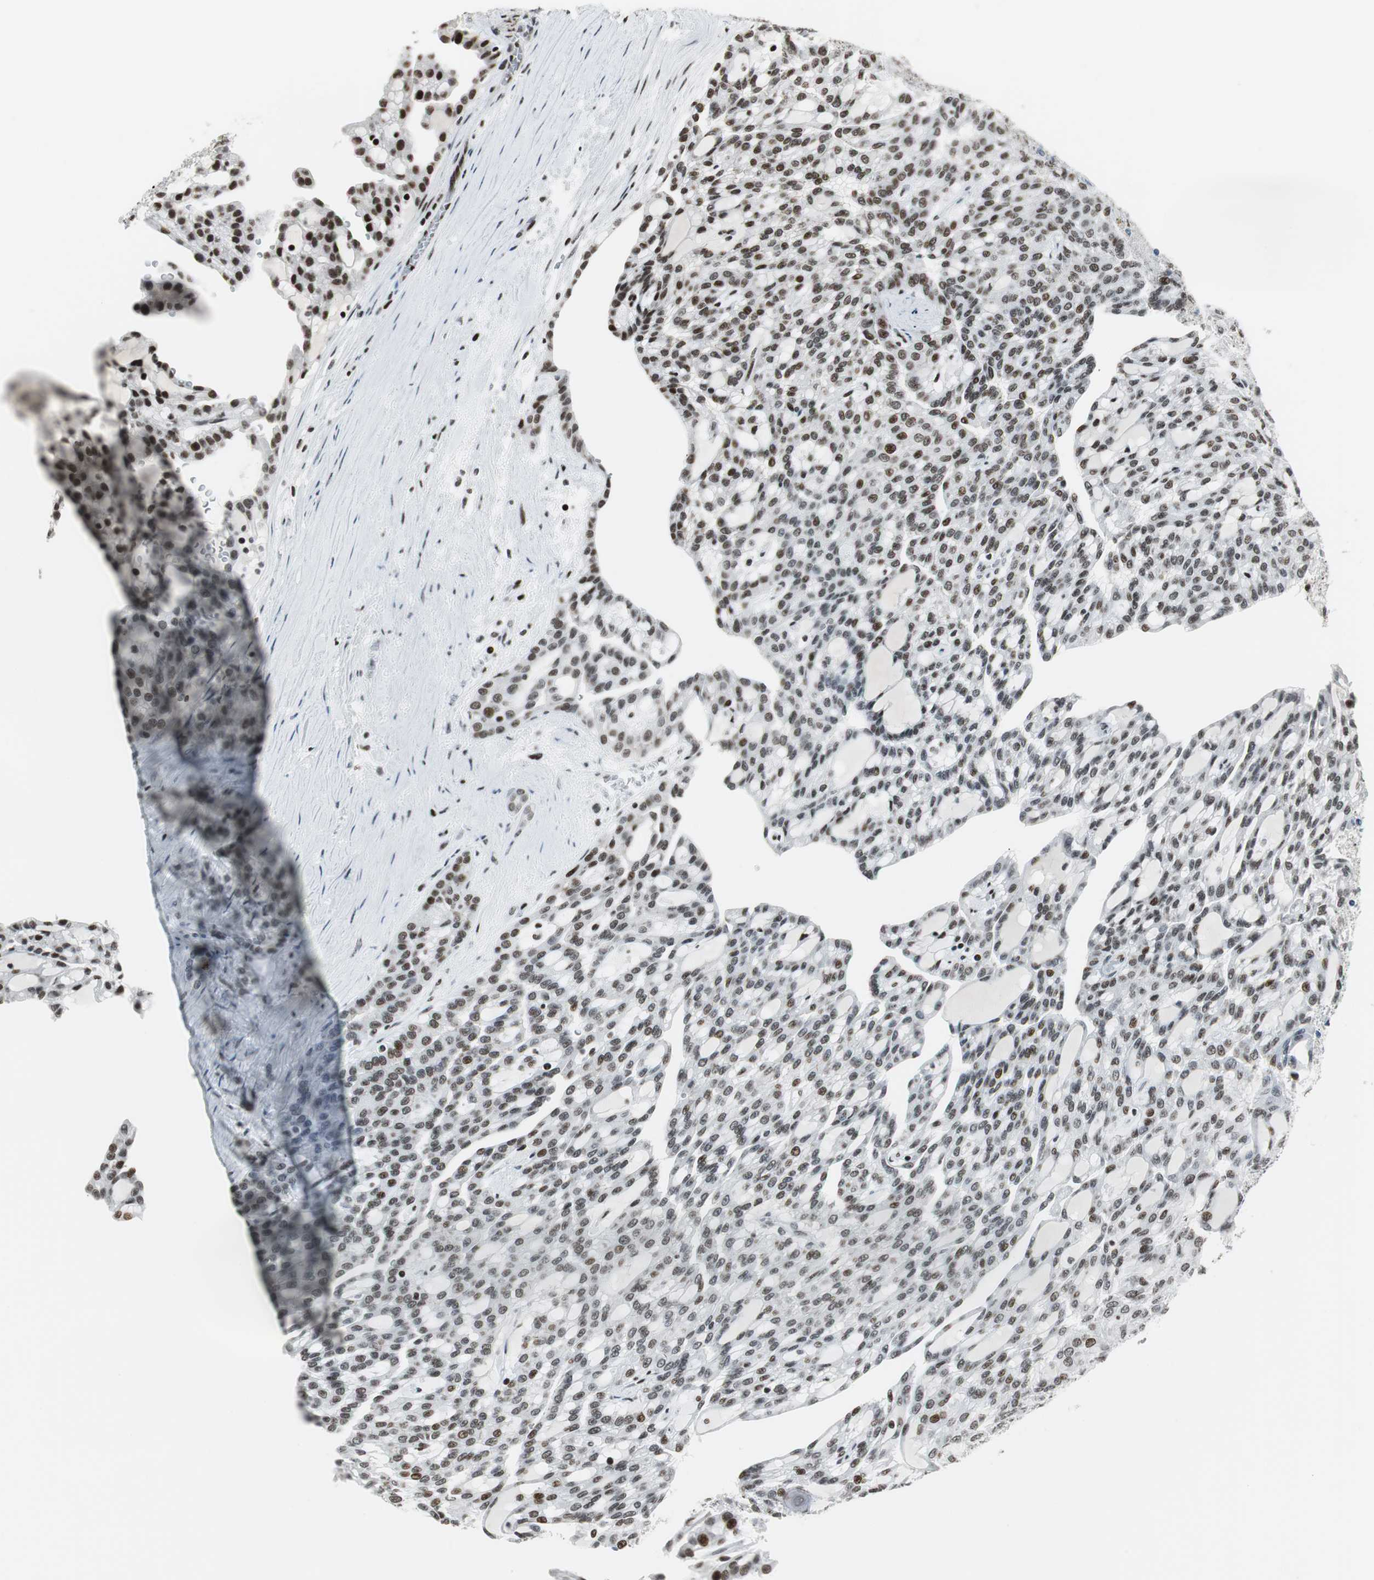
{"staining": {"intensity": "moderate", "quantity": ">75%", "location": "nuclear"}, "tissue": "renal cancer", "cell_type": "Tumor cells", "image_type": "cancer", "snomed": [{"axis": "morphology", "description": "Adenocarcinoma, NOS"}, {"axis": "topography", "description": "Kidney"}], "caption": "High-magnification brightfield microscopy of renal cancer stained with DAB (3,3'-diaminobenzidine) (brown) and counterstained with hematoxylin (blue). tumor cells exhibit moderate nuclear expression is appreciated in approximately>75% of cells. Nuclei are stained in blue.", "gene": "RBBP4", "patient": {"sex": "male", "age": 63}}